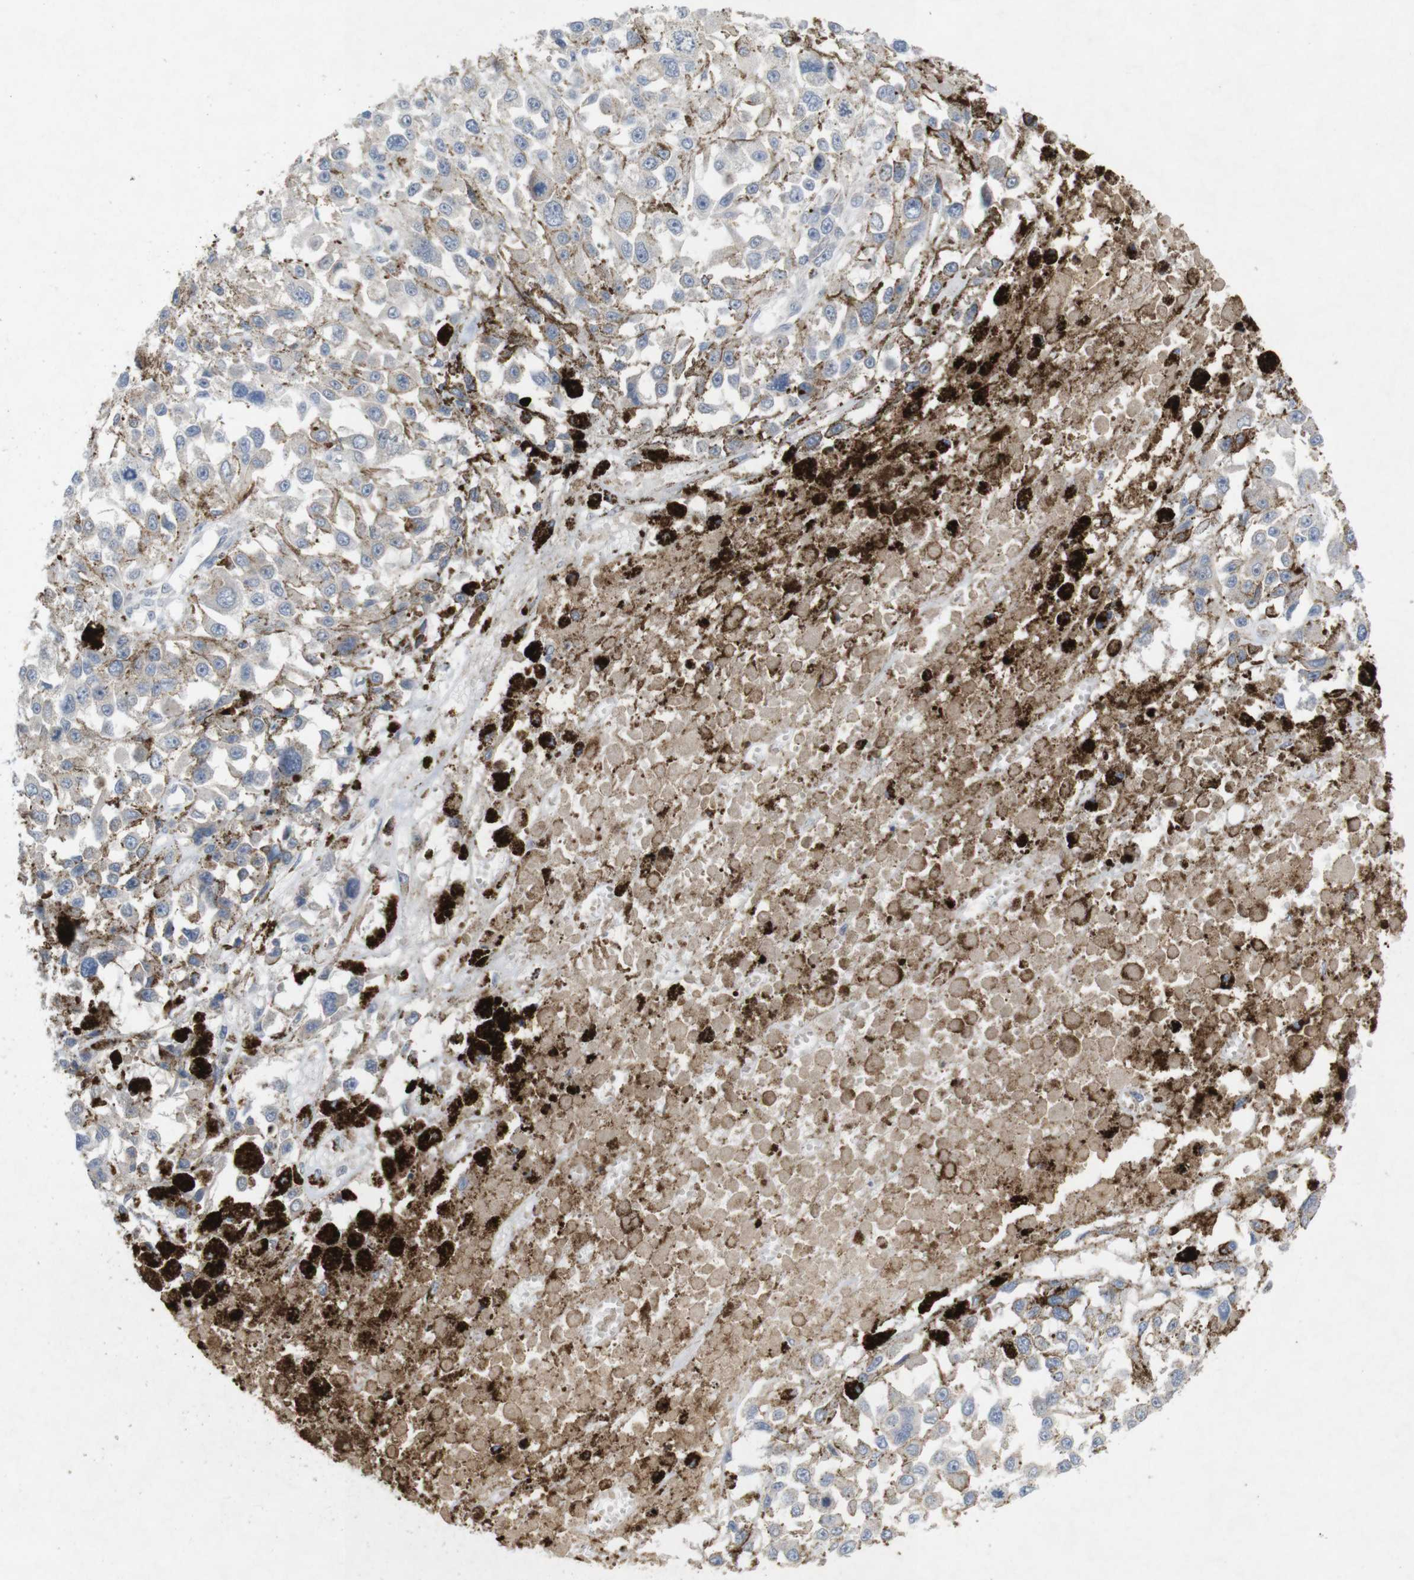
{"staining": {"intensity": "negative", "quantity": "none", "location": "none"}, "tissue": "melanoma", "cell_type": "Tumor cells", "image_type": "cancer", "snomed": [{"axis": "morphology", "description": "Malignant melanoma, Metastatic site"}, {"axis": "topography", "description": "Lymph node"}], "caption": "Immunohistochemistry (IHC) micrograph of neoplastic tissue: malignant melanoma (metastatic site) stained with DAB displays no significant protein staining in tumor cells. (Immunohistochemistry (IHC), brightfield microscopy, high magnification).", "gene": "TSPAN14", "patient": {"sex": "male", "age": 59}}